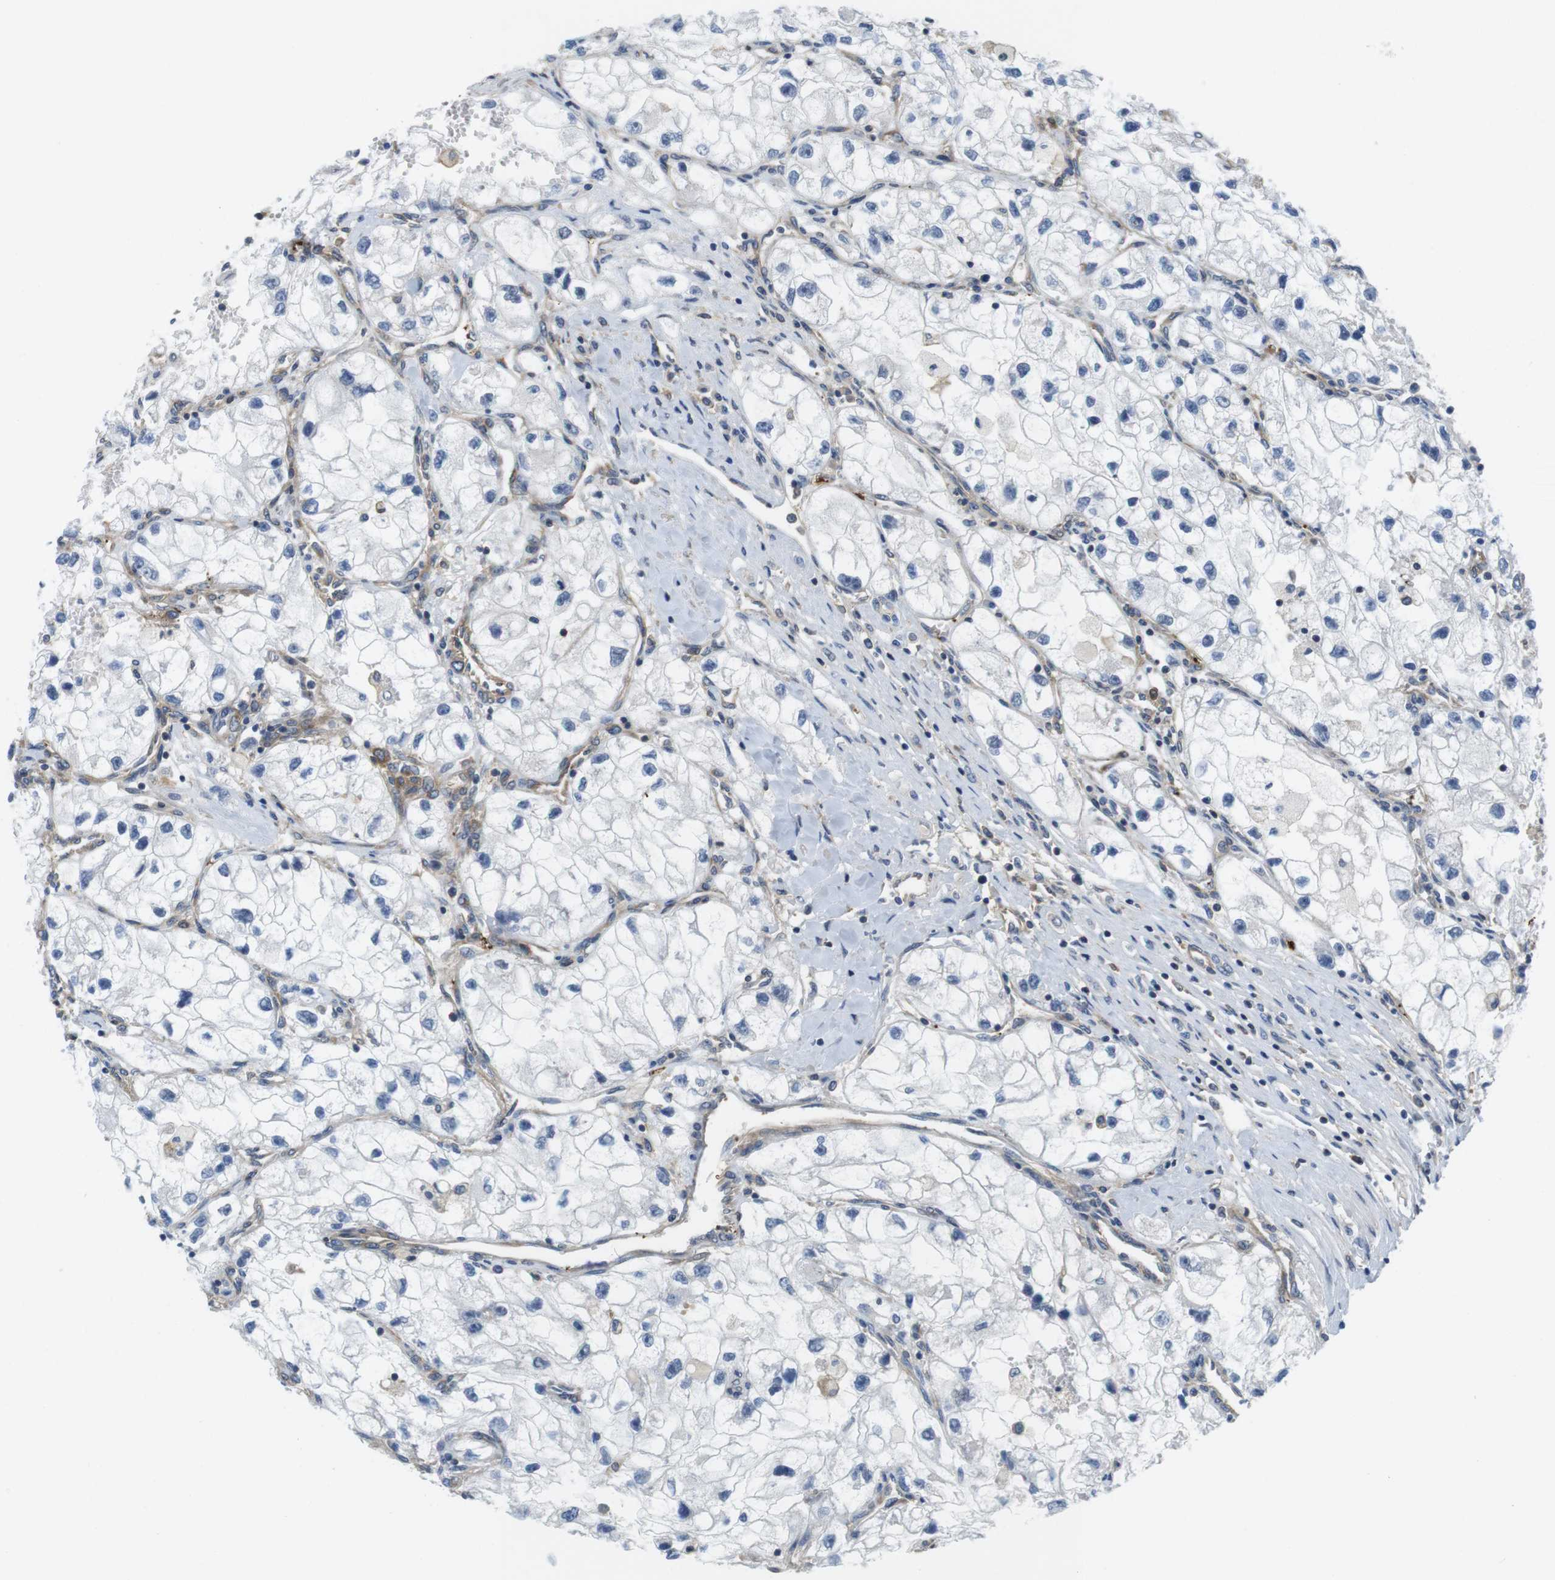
{"staining": {"intensity": "negative", "quantity": "none", "location": "none"}, "tissue": "renal cancer", "cell_type": "Tumor cells", "image_type": "cancer", "snomed": [{"axis": "morphology", "description": "Adenocarcinoma, NOS"}, {"axis": "topography", "description": "Kidney"}], "caption": "Immunohistochemistry (IHC) photomicrograph of neoplastic tissue: renal cancer (adenocarcinoma) stained with DAB (3,3'-diaminobenzidine) reveals no significant protein expression in tumor cells.", "gene": "HERPUD2", "patient": {"sex": "female", "age": 70}}